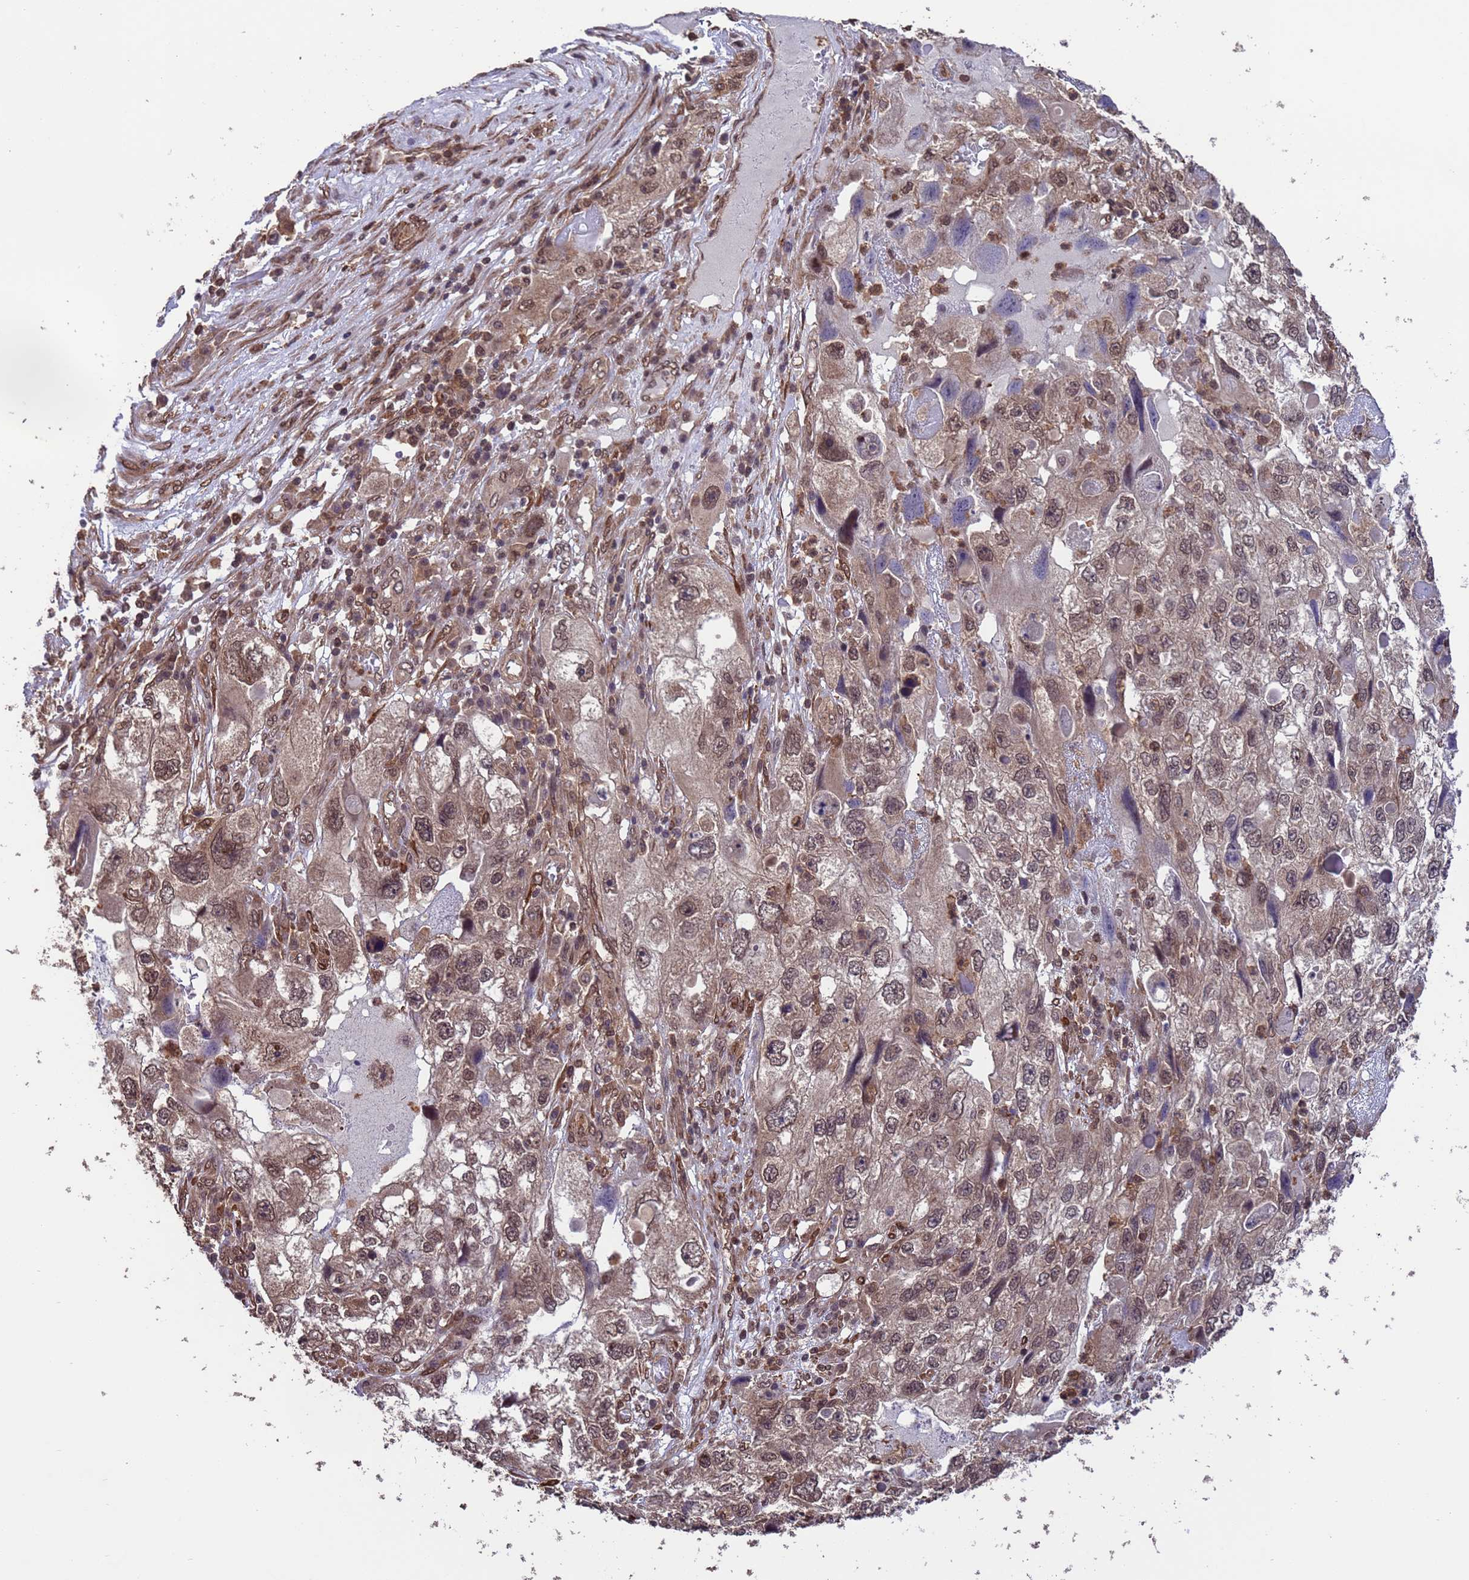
{"staining": {"intensity": "moderate", "quantity": ">75%", "location": "nuclear"}, "tissue": "endometrial cancer", "cell_type": "Tumor cells", "image_type": "cancer", "snomed": [{"axis": "morphology", "description": "Adenocarcinoma, NOS"}, {"axis": "topography", "description": "Endometrium"}], "caption": "Immunohistochemical staining of human endometrial cancer (adenocarcinoma) displays medium levels of moderate nuclear positivity in approximately >75% of tumor cells.", "gene": "VSTM4", "patient": {"sex": "female", "age": 49}}